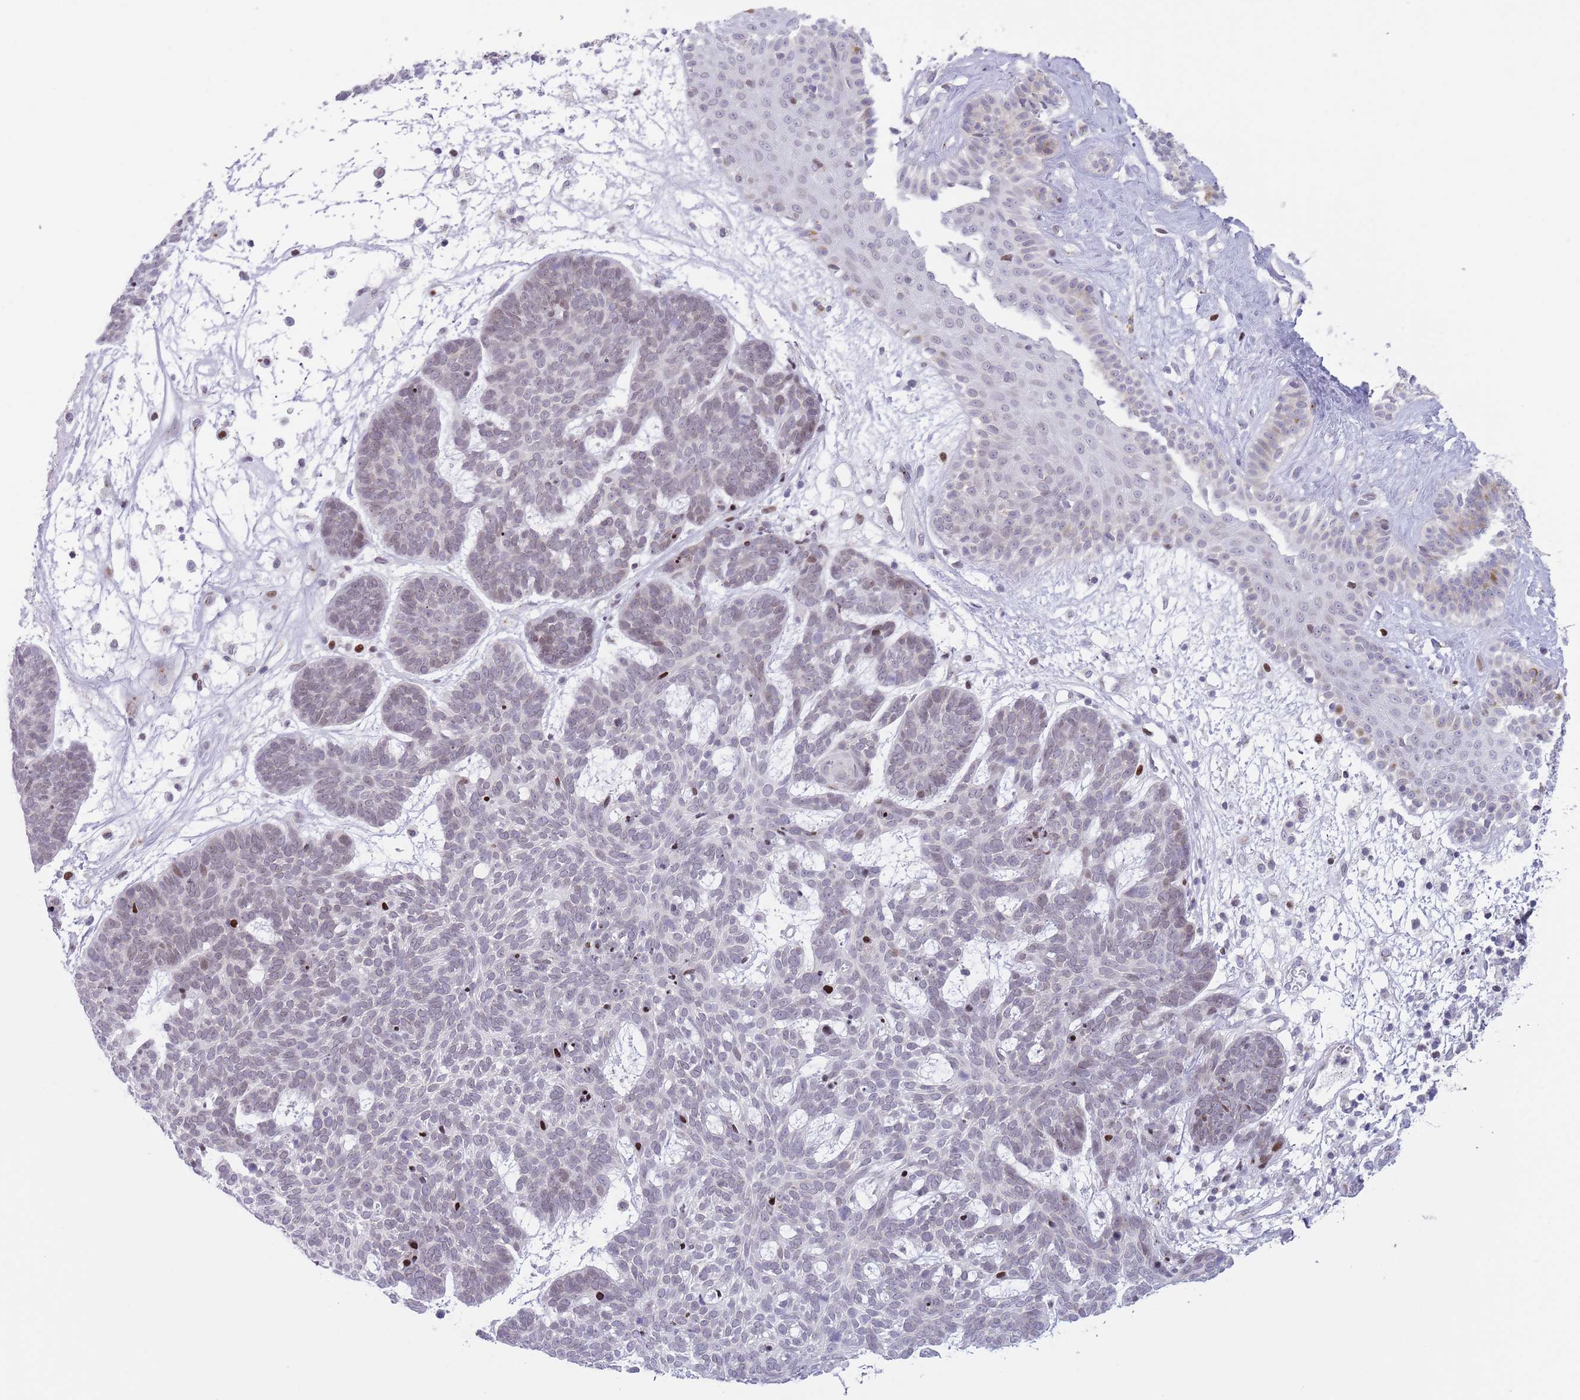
{"staining": {"intensity": "strong", "quantity": "<25%", "location": "nuclear"}, "tissue": "skin cancer", "cell_type": "Tumor cells", "image_type": "cancer", "snomed": [{"axis": "morphology", "description": "Basal cell carcinoma"}, {"axis": "topography", "description": "Skin"}], "caption": "This histopathology image reveals skin cancer (basal cell carcinoma) stained with immunohistochemistry to label a protein in brown. The nuclear of tumor cells show strong positivity for the protein. Nuclei are counter-stained blue.", "gene": "MFSD10", "patient": {"sex": "female", "age": 89}}